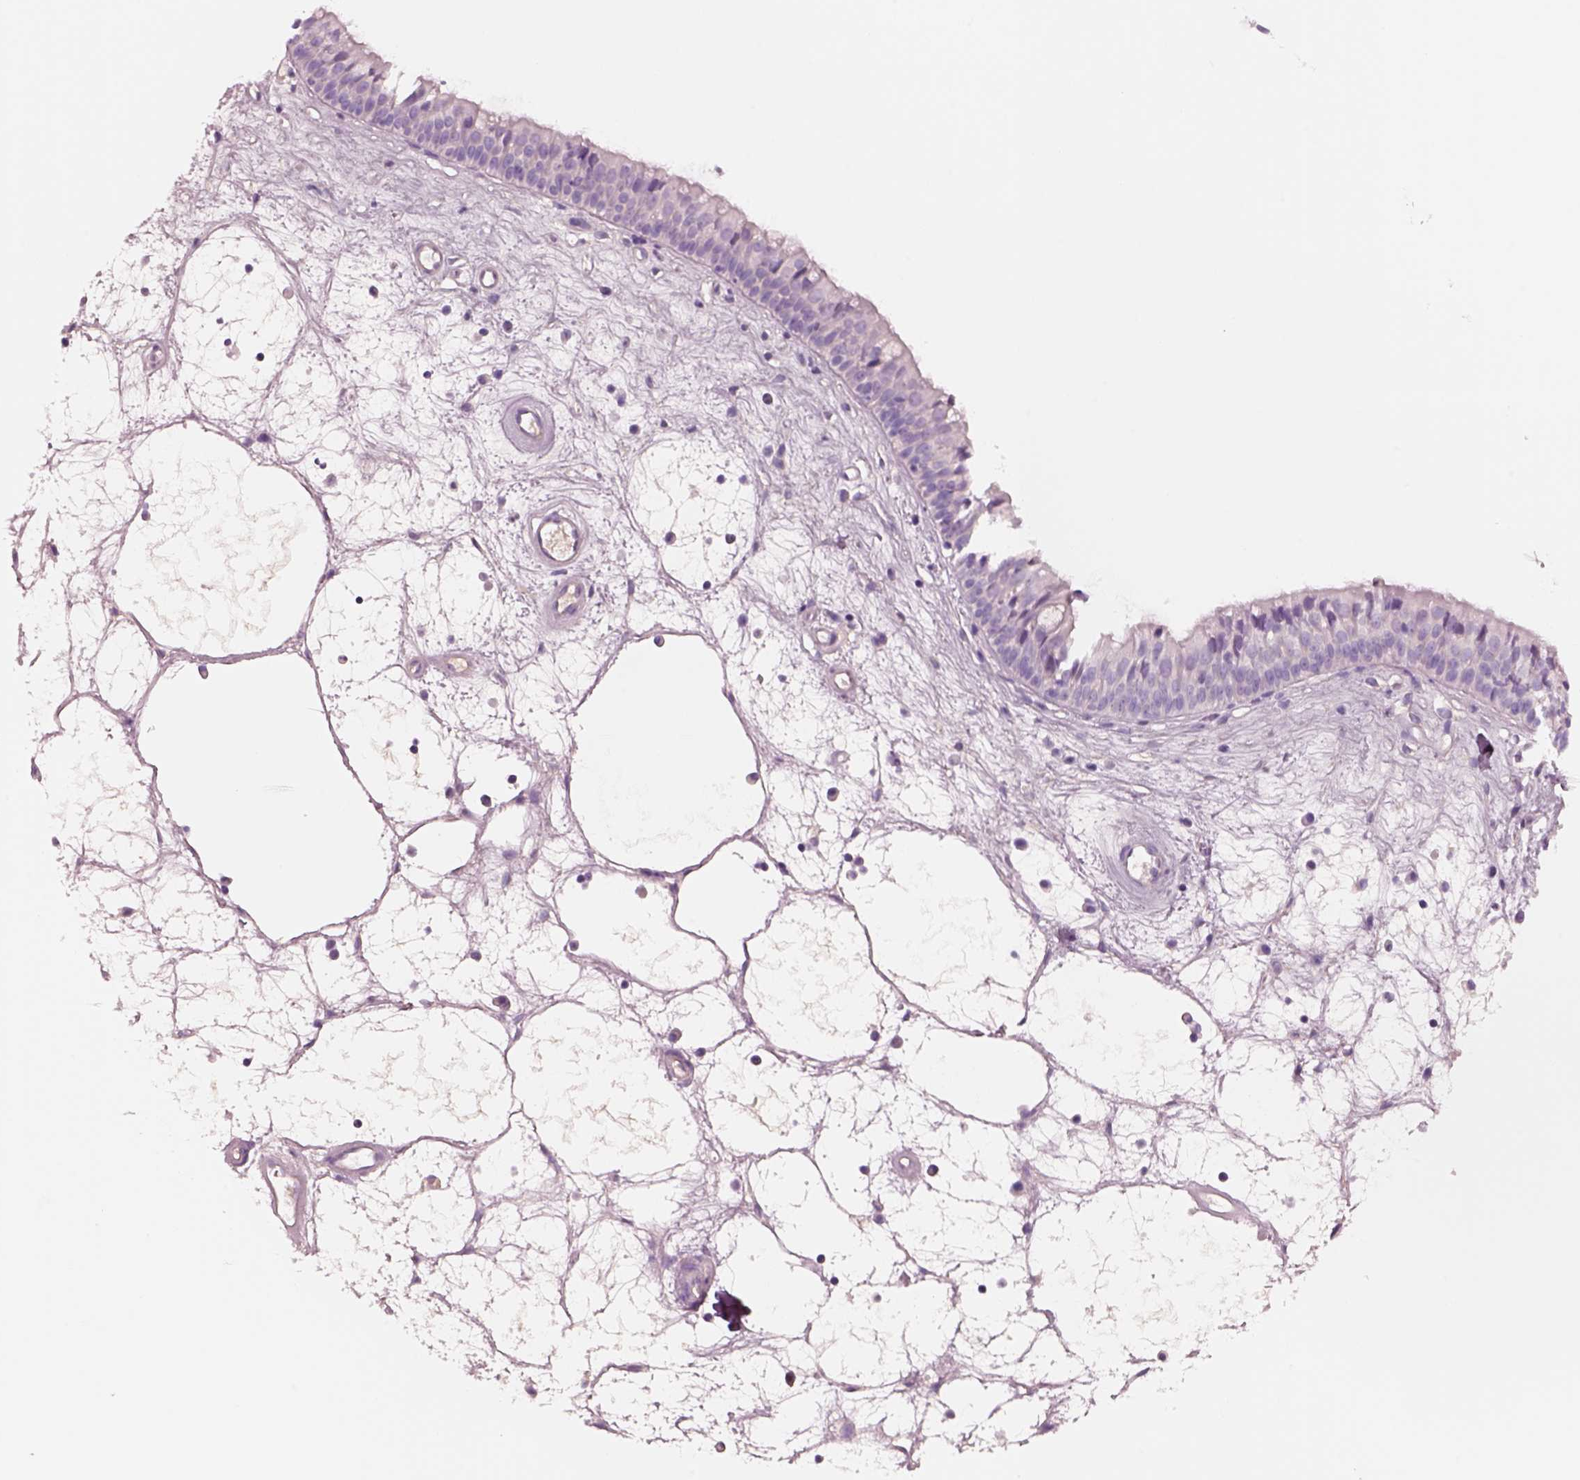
{"staining": {"intensity": "negative", "quantity": "none", "location": "none"}, "tissue": "nasopharynx", "cell_type": "Respiratory epithelial cells", "image_type": "normal", "snomed": [{"axis": "morphology", "description": "Normal tissue, NOS"}, {"axis": "topography", "description": "Nasopharynx"}], "caption": "DAB immunohistochemical staining of unremarkable nasopharynx exhibits no significant positivity in respiratory epithelial cells. (IHC, brightfield microscopy, high magnification).", "gene": "IGLL1", "patient": {"sex": "male", "age": 69}}